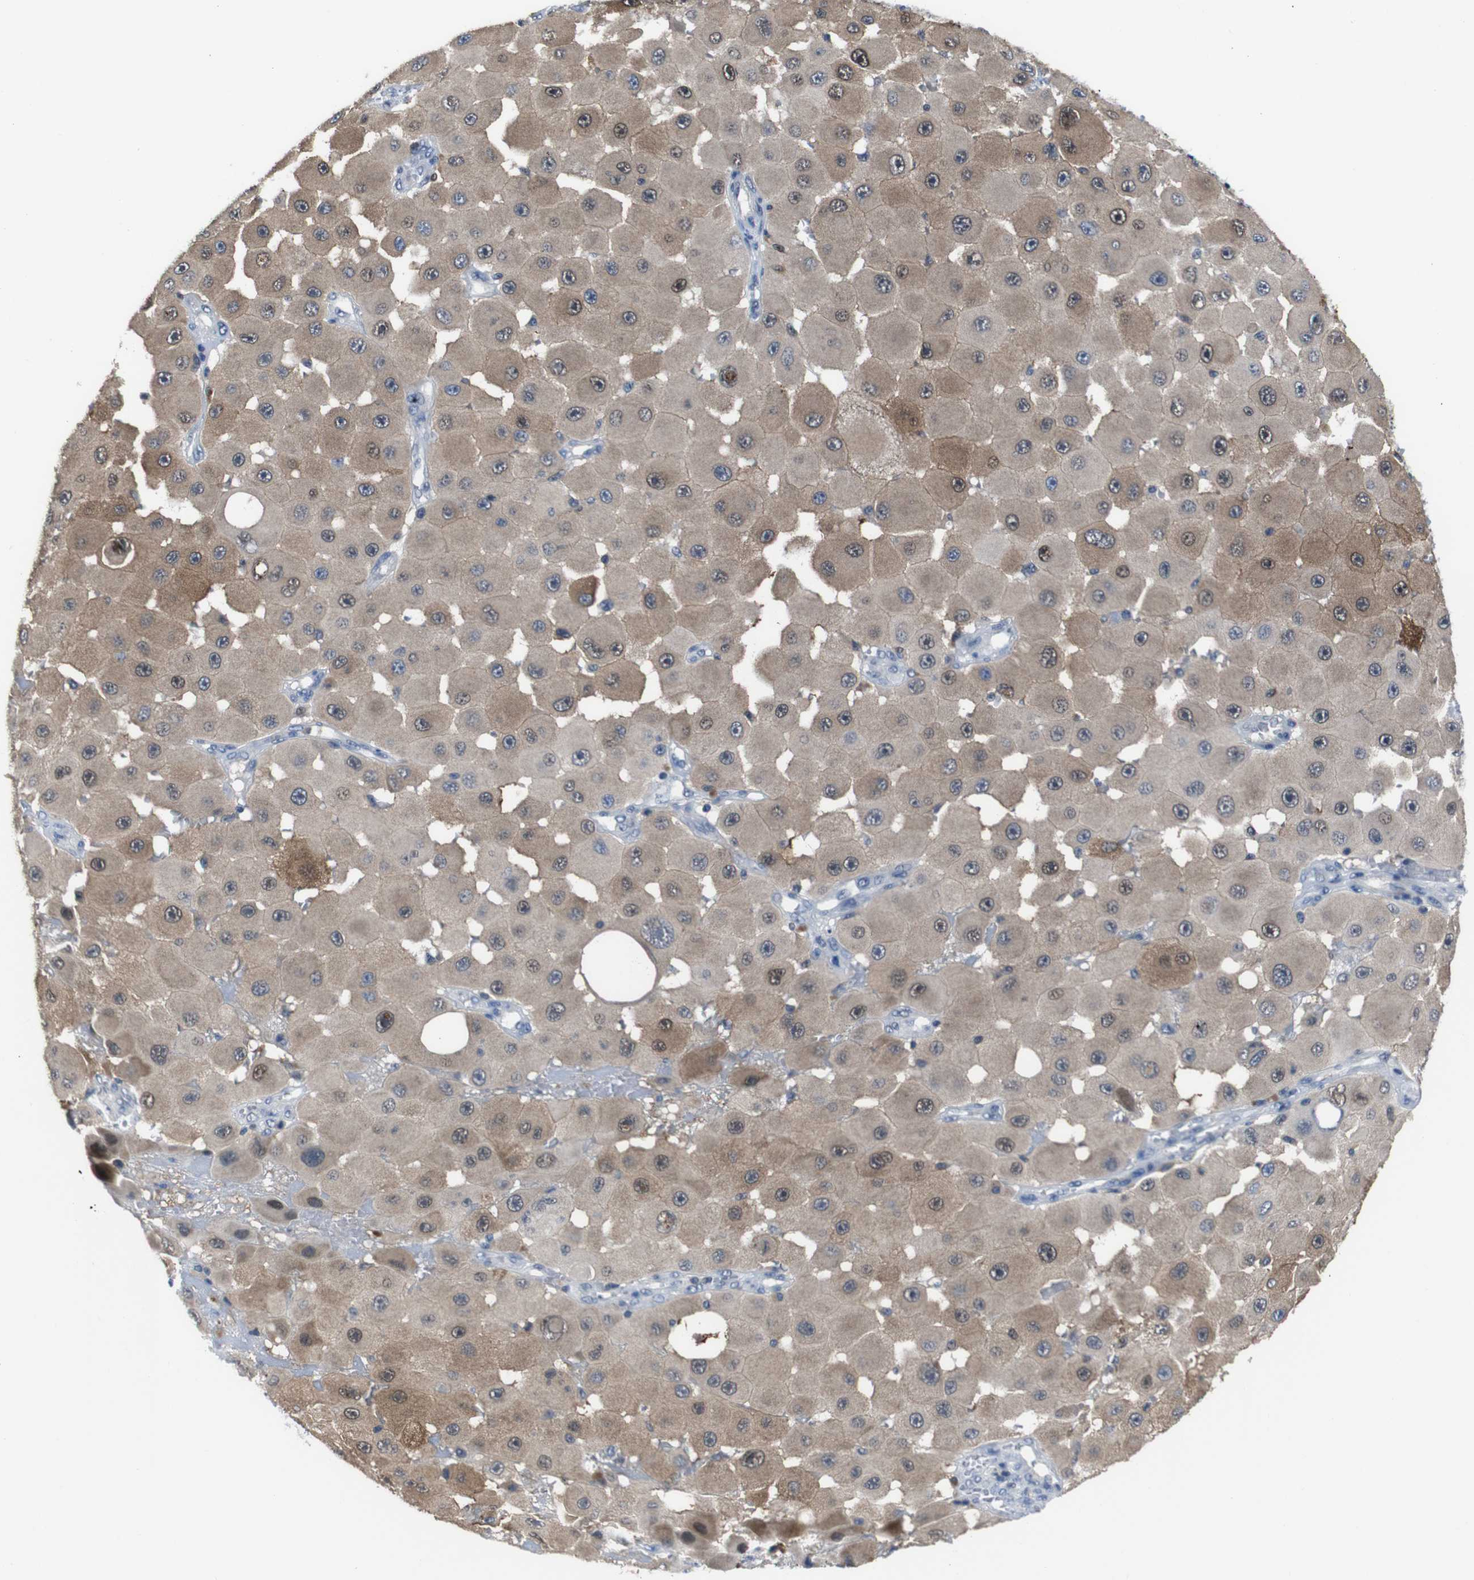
{"staining": {"intensity": "moderate", "quantity": ">75%", "location": "cytoplasmic/membranous"}, "tissue": "melanoma", "cell_type": "Tumor cells", "image_type": "cancer", "snomed": [{"axis": "morphology", "description": "Malignant melanoma, NOS"}, {"axis": "topography", "description": "Skin"}], "caption": "A brown stain labels moderate cytoplasmic/membranous staining of a protein in human melanoma tumor cells.", "gene": "SEMA4B", "patient": {"sex": "female", "age": 81}}